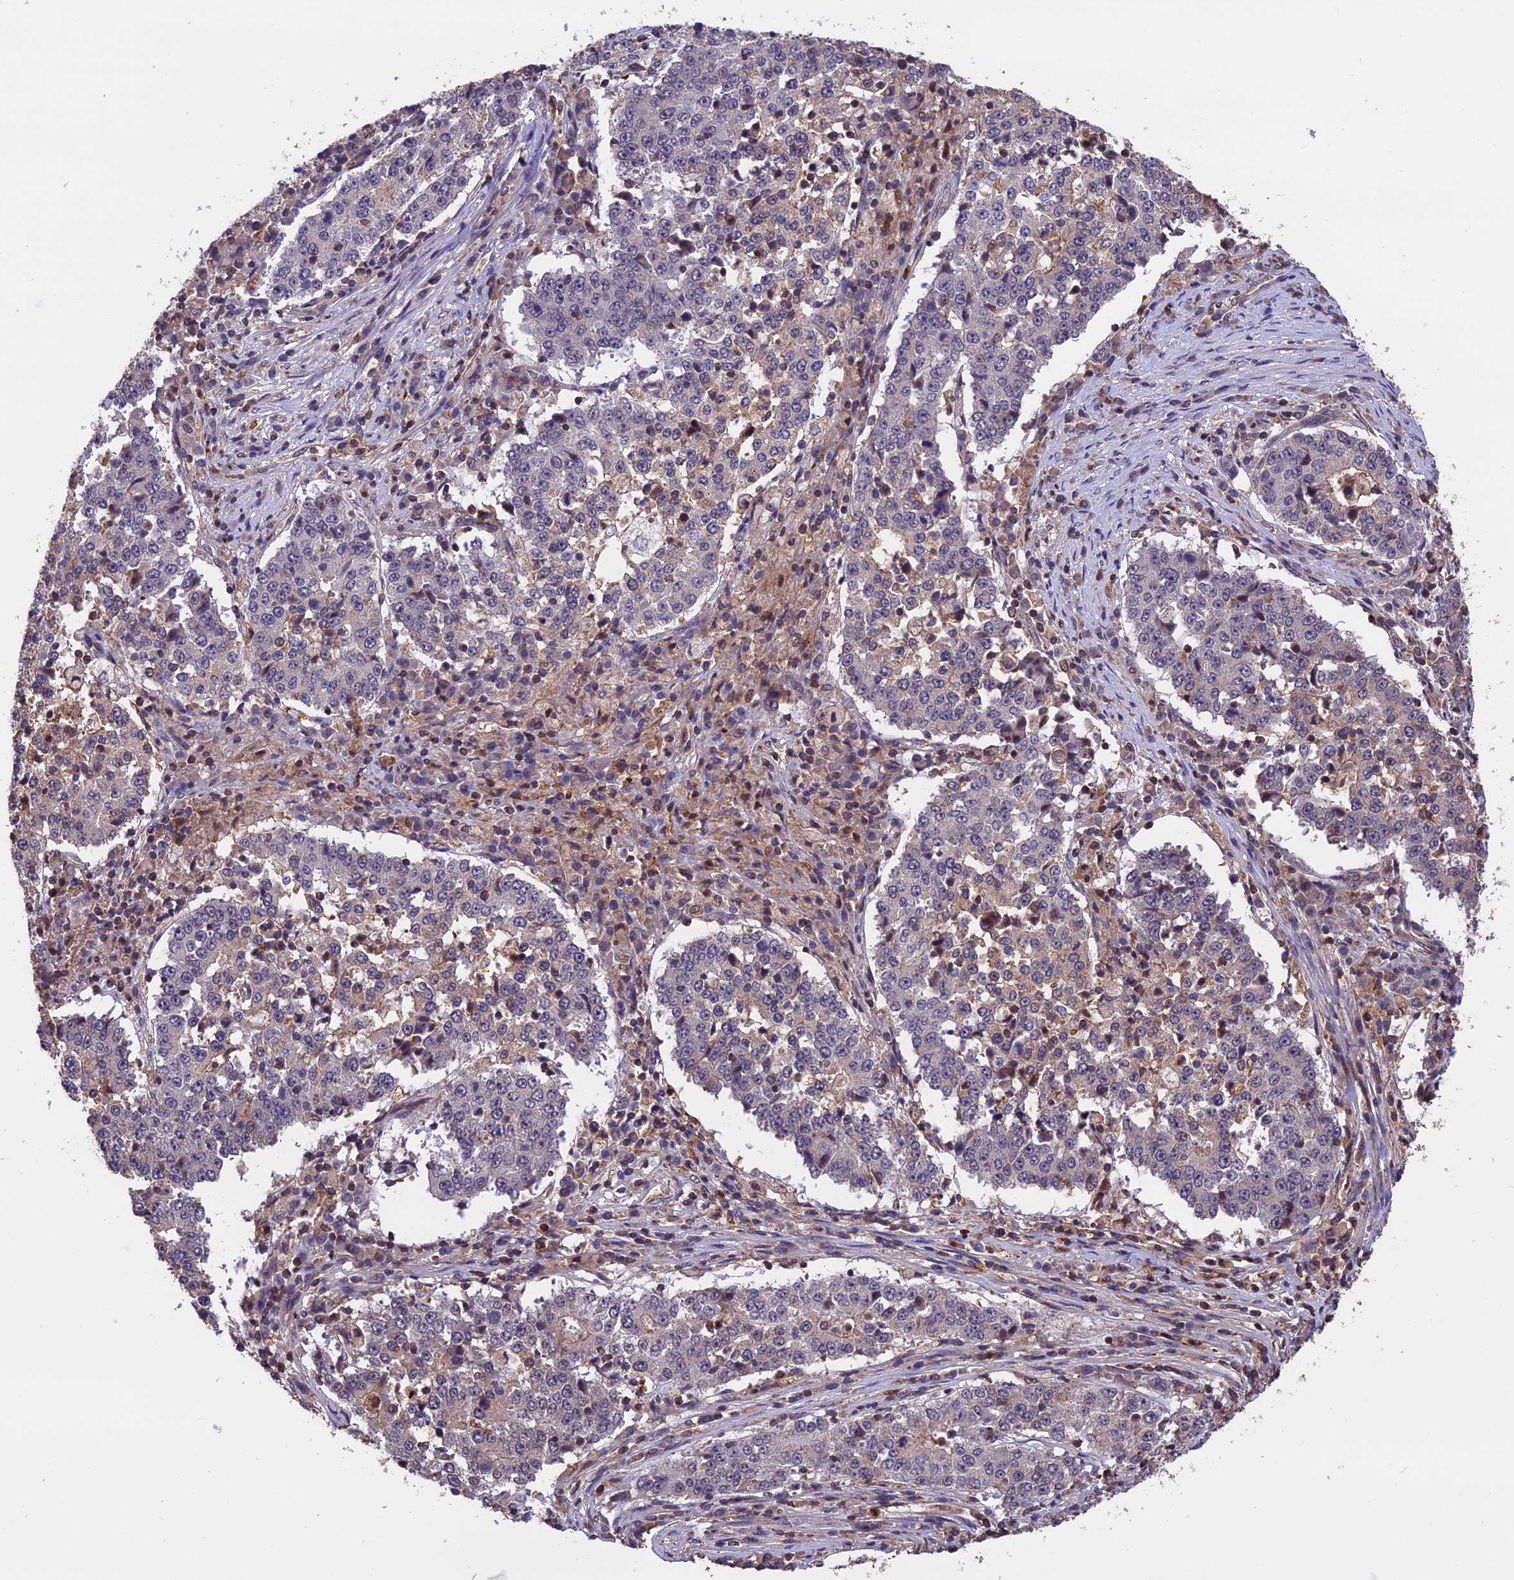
{"staining": {"intensity": "negative", "quantity": "none", "location": "none"}, "tissue": "stomach cancer", "cell_type": "Tumor cells", "image_type": "cancer", "snomed": [{"axis": "morphology", "description": "Adenocarcinoma, NOS"}, {"axis": "topography", "description": "Stomach"}], "caption": "Tumor cells show no significant positivity in stomach adenocarcinoma. The staining is performed using DAB brown chromogen with nuclei counter-stained in using hematoxylin.", "gene": "PKD2L2", "patient": {"sex": "male", "age": 59}}